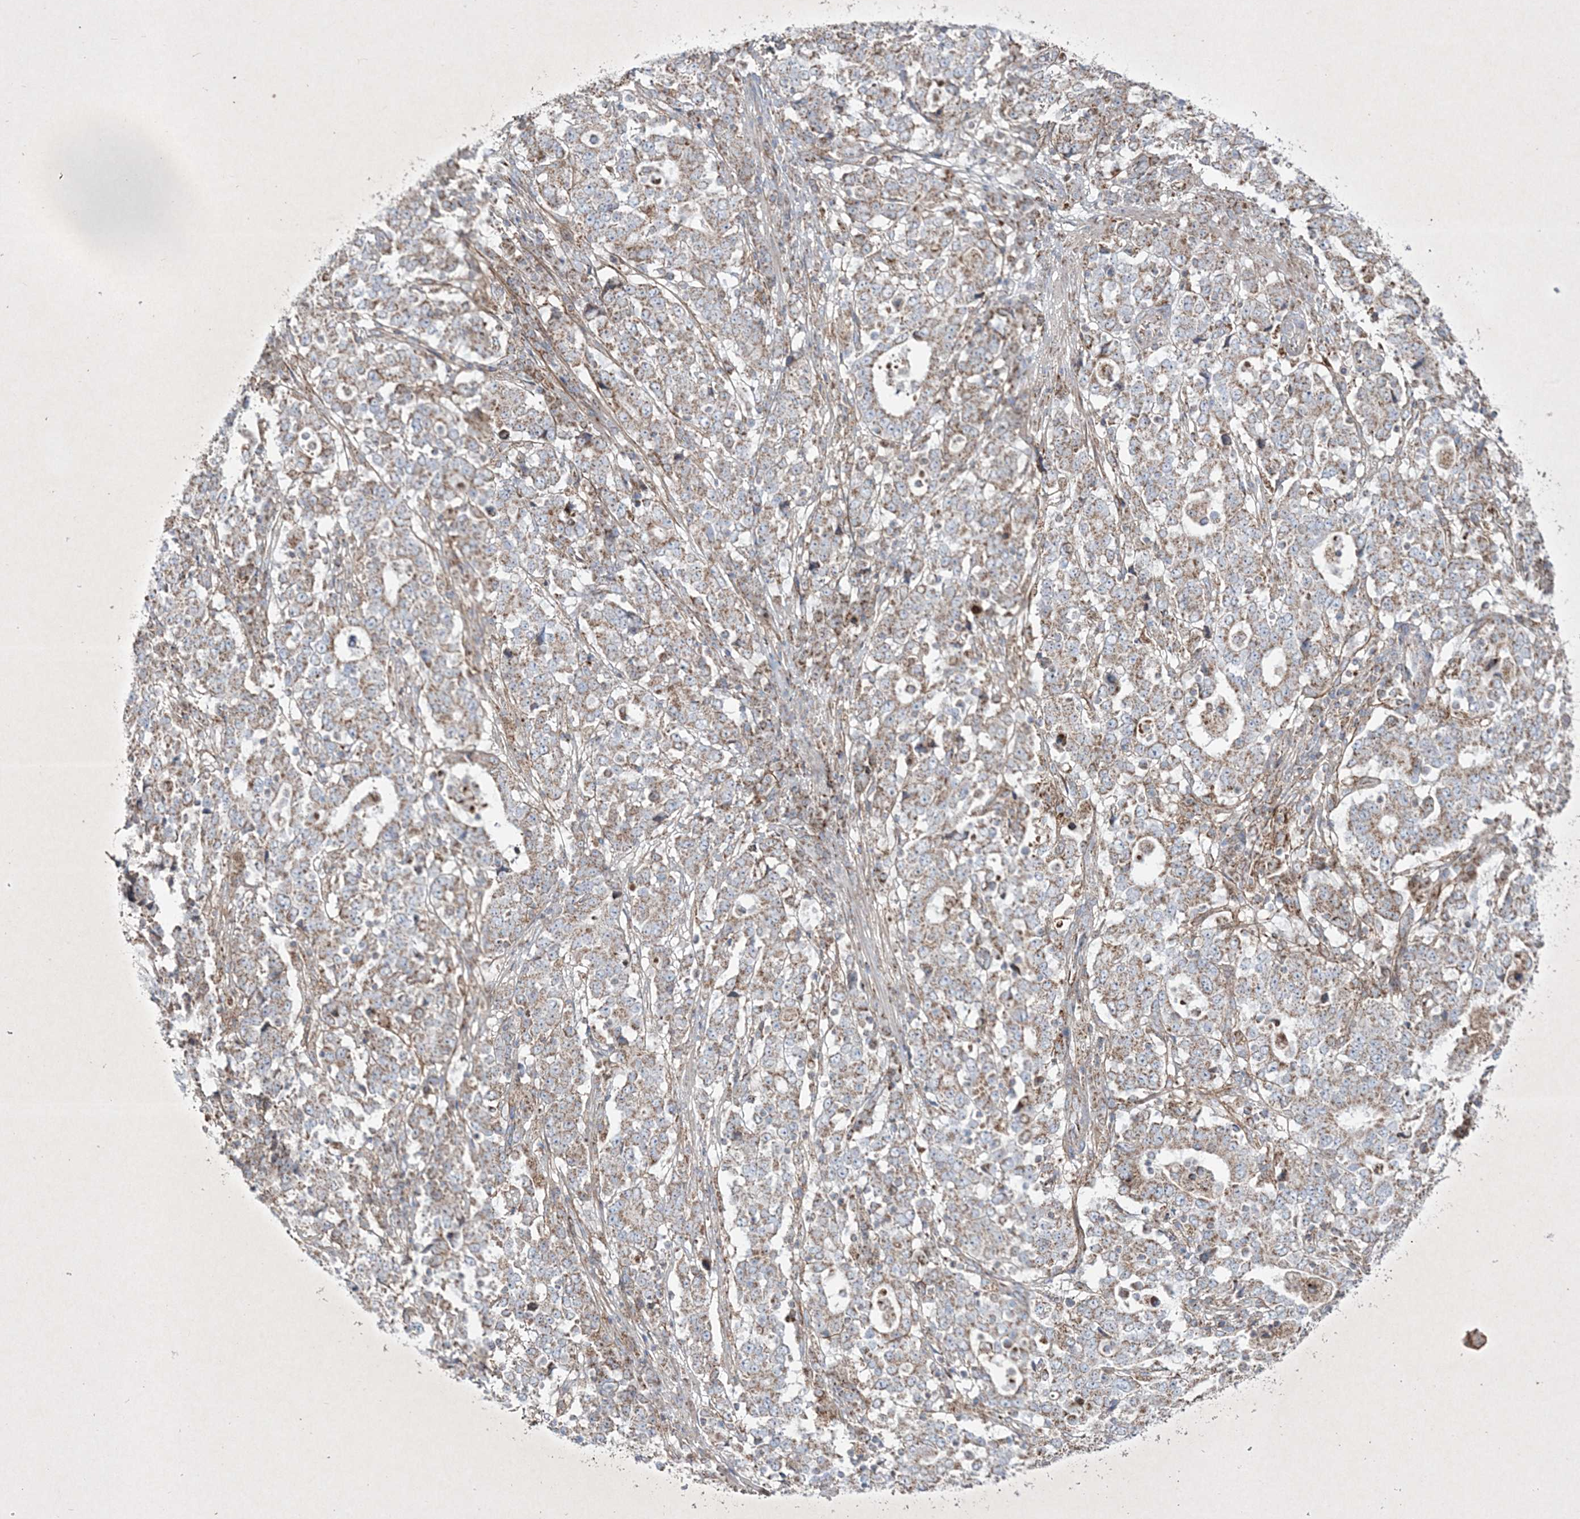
{"staining": {"intensity": "weak", "quantity": ">75%", "location": "cytoplasmic/membranous"}, "tissue": "stomach cancer", "cell_type": "Tumor cells", "image_type": "cancer", "snomed": [{"axis": "morphology", "description": "Adenocarcinoma, NOS"}, {"axis": "topography", "description": "Stomach"}], "caption": "The immunohistochemical stain labels weak cytoplasmic/membranous expression in tumor cells of stomach cancer tissue.", "gene": "RICTOR", "patient": {"sex": "male", "age": 59}}